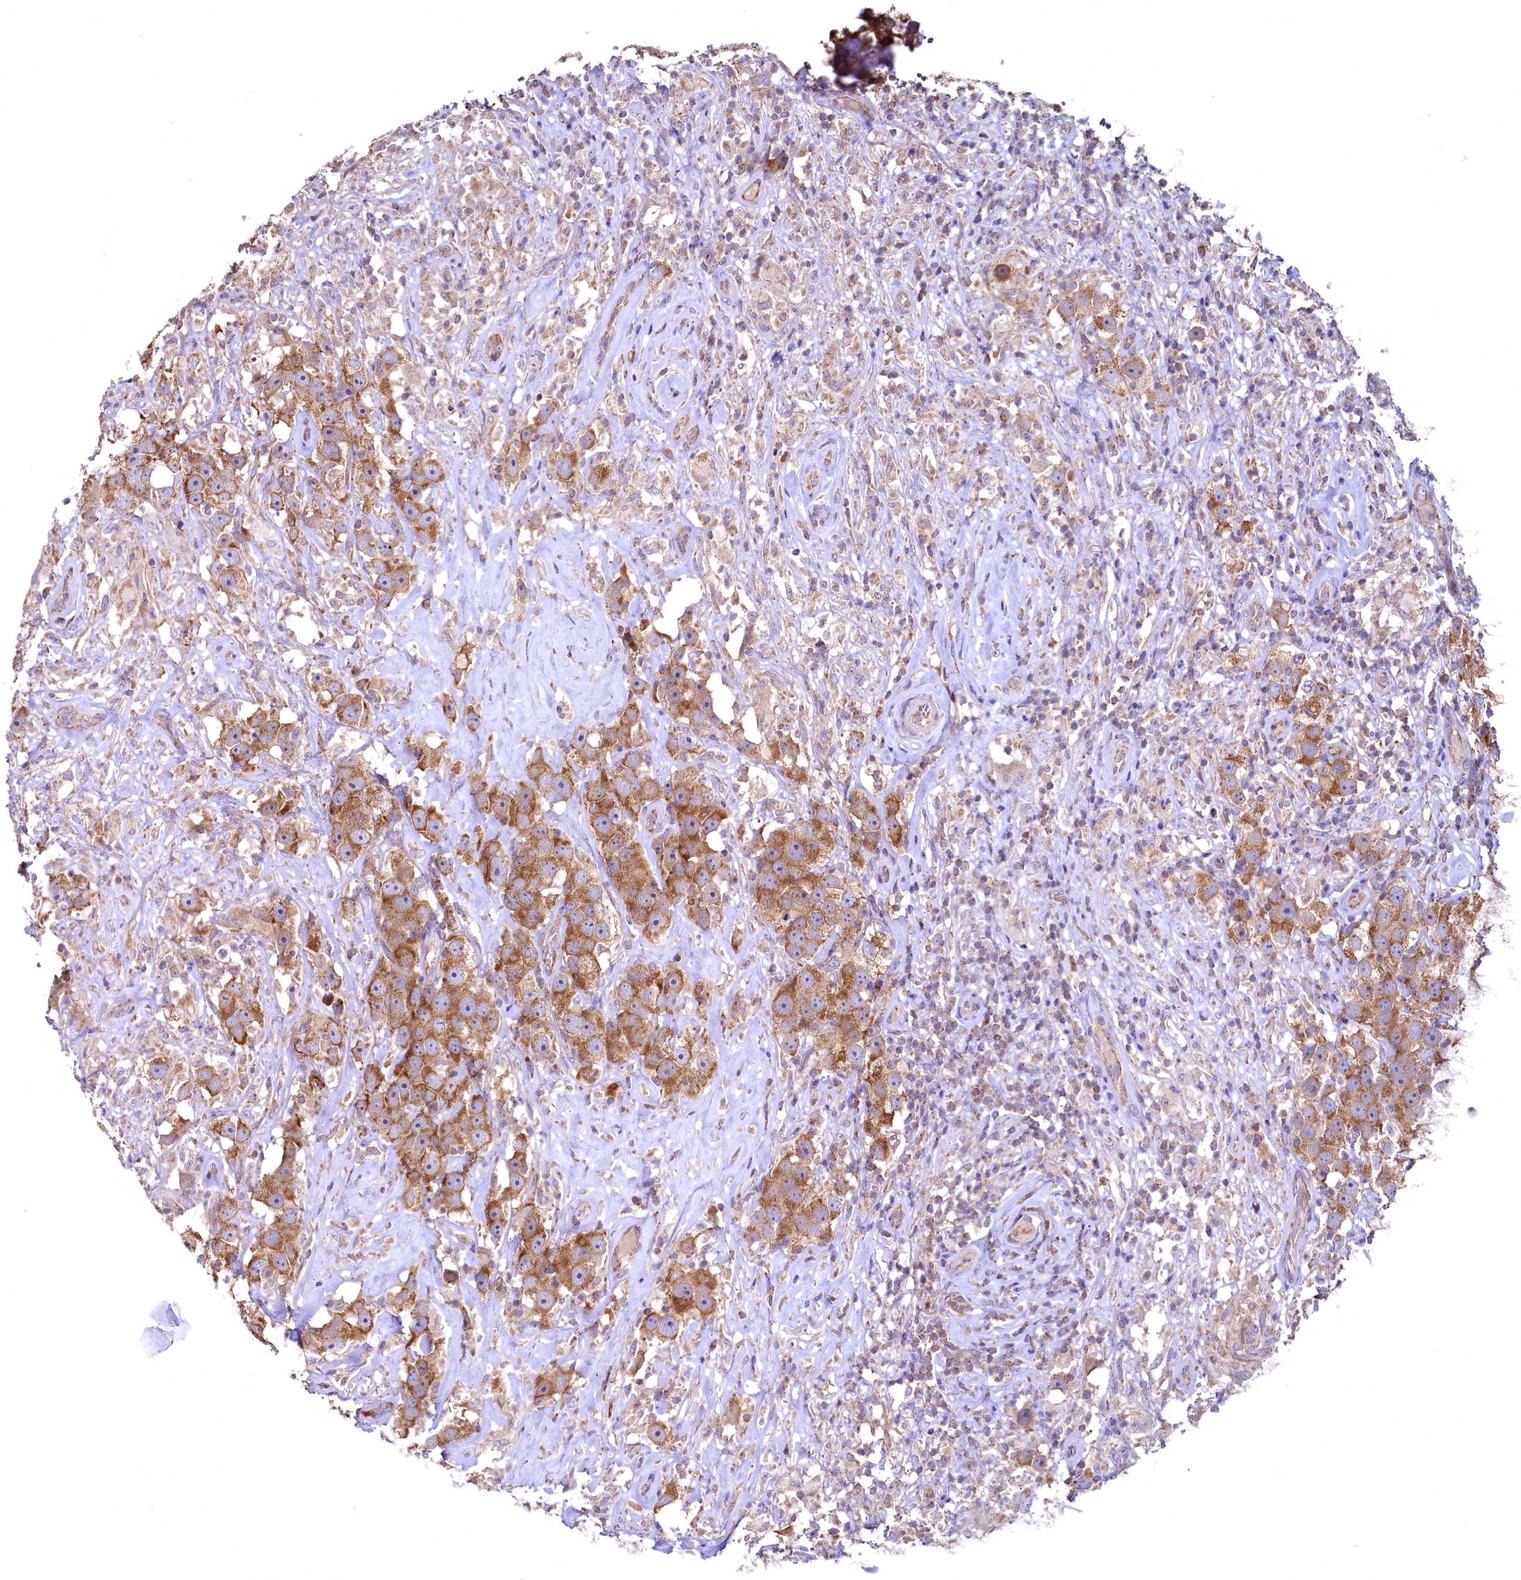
{"staining": {"intensity": "moderate", "quantity": ">75%", "location": "cytoplasmic/membranous"}, "tissue": "testis cancer", "cell_type": "Tumor cells", "image_type": "cancer", "snomed": [{"axis": "morphology", "description": "Seminoma, NOS"}, {"axis": "topography", "description": "Testis"}], "caption": "High-power microscopy captured an immunohistochemistry (IHC) photomicrograph of testis cancer (seminoma), revealing moderate cytoplasmic/membranous positivity in about >75% of tumor cells. (DAB (3,3'-diaminobenzidine) IHC, brown staining for protein, blue staining for nuclei).", "gene": "MRPL57", "patient": {"sex": "male", "age": 49}}